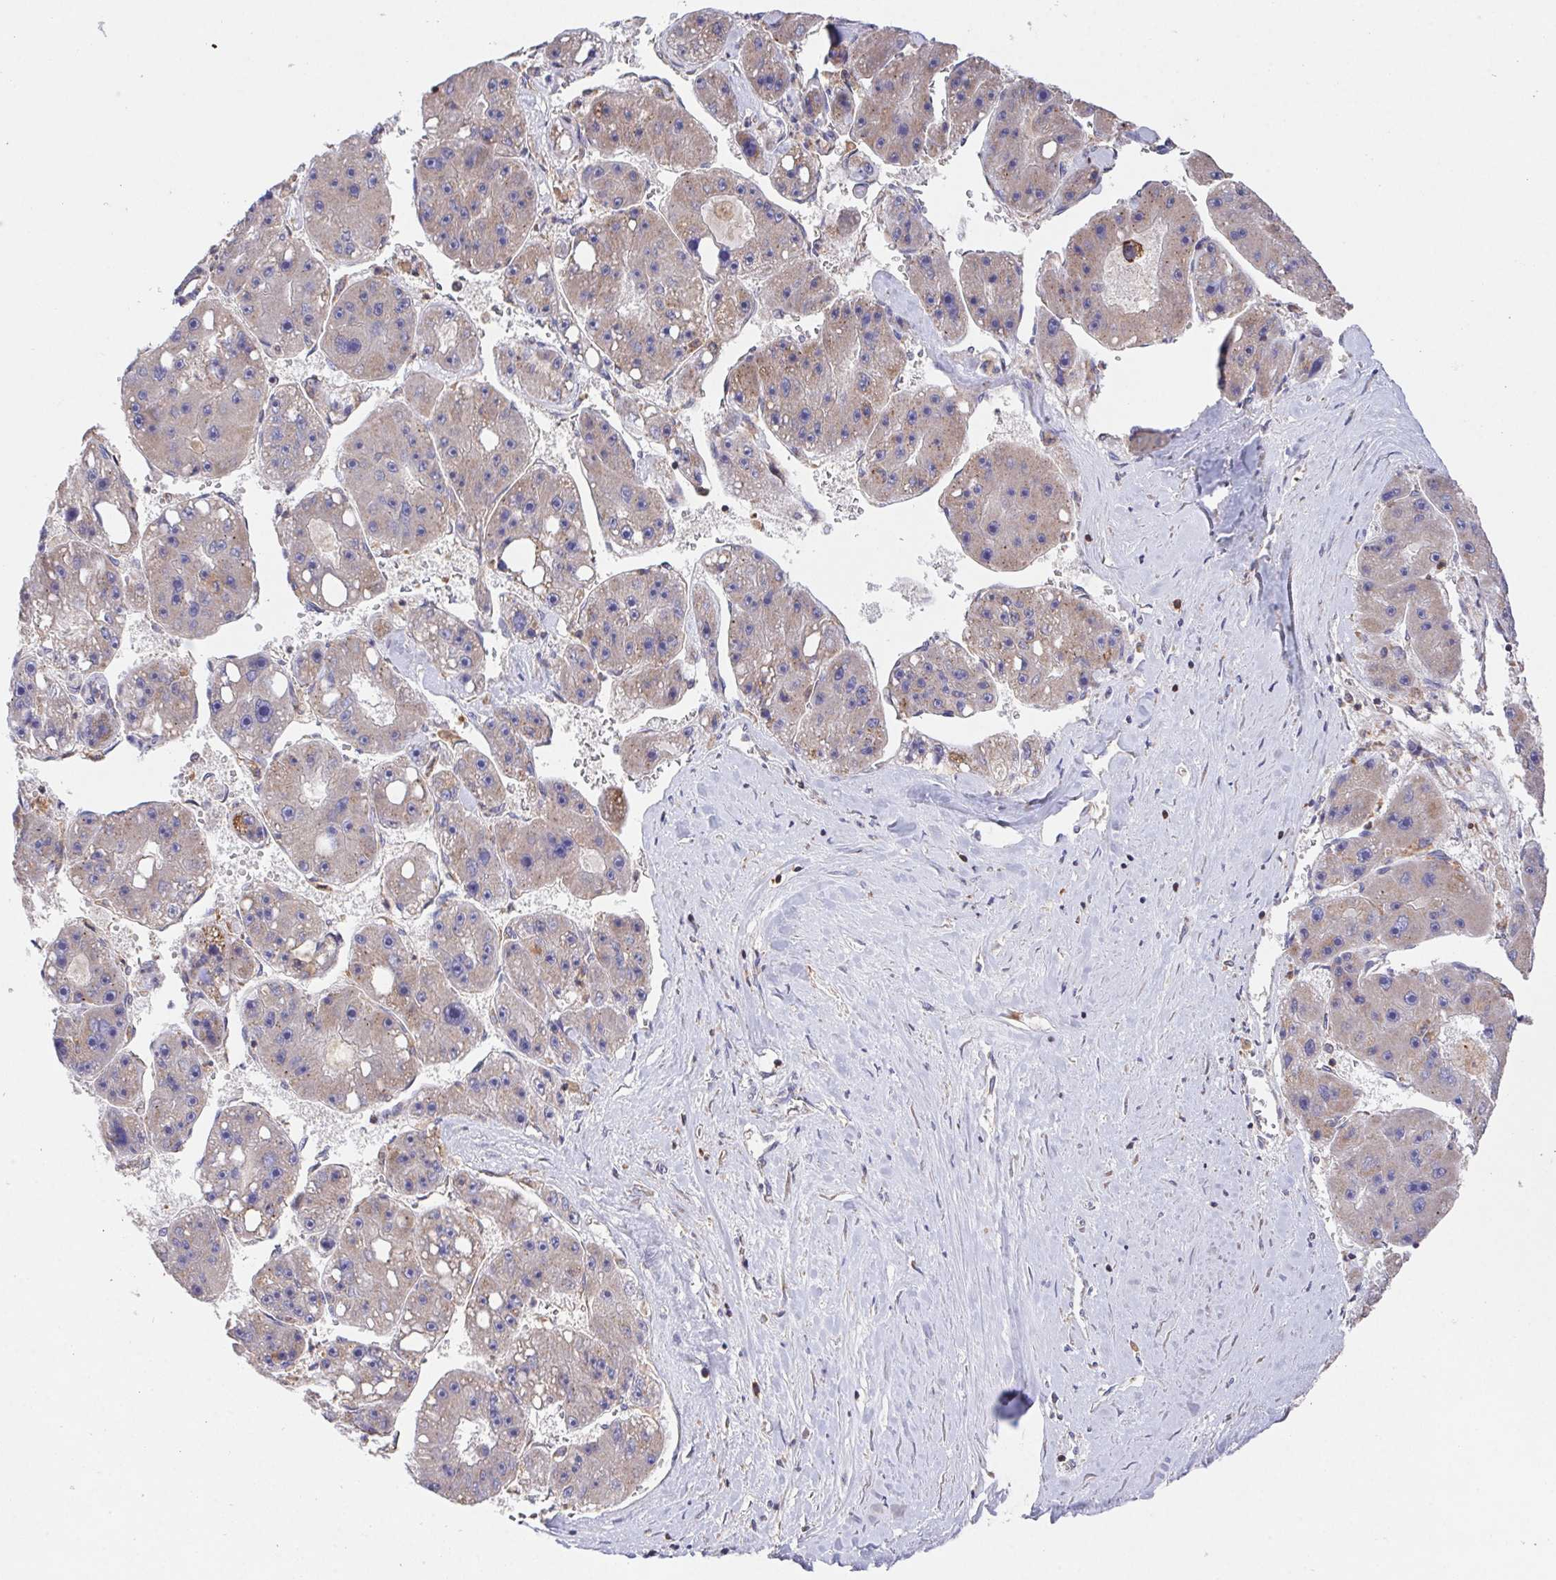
{"staining": {"intensity": "weak", "quantity": "25%-75%", "location": "cytoplasmic/membranous"}, "tissue": "liver cancer", "cell_type": "Tumor cells", "image_type": "cancer", "snomed": [{"axis": "morphology", "description": "Carcinoma, Hepatocellular, NOS"}, {"axis": "topography", "description": "Liver"}], "caption": "IHC histopathology image of neoplastic tissue: human liver cancer (hepatocellular carcinoma) stained using IHC shows low levels of weak protein expression localized specifically in the cytoplasmic/membranous of tumor cells, appearing as a cytoplasmic/membranous brown color.", "gene": "FAM241A", "patient": {"sex": "female", "age": 61}}